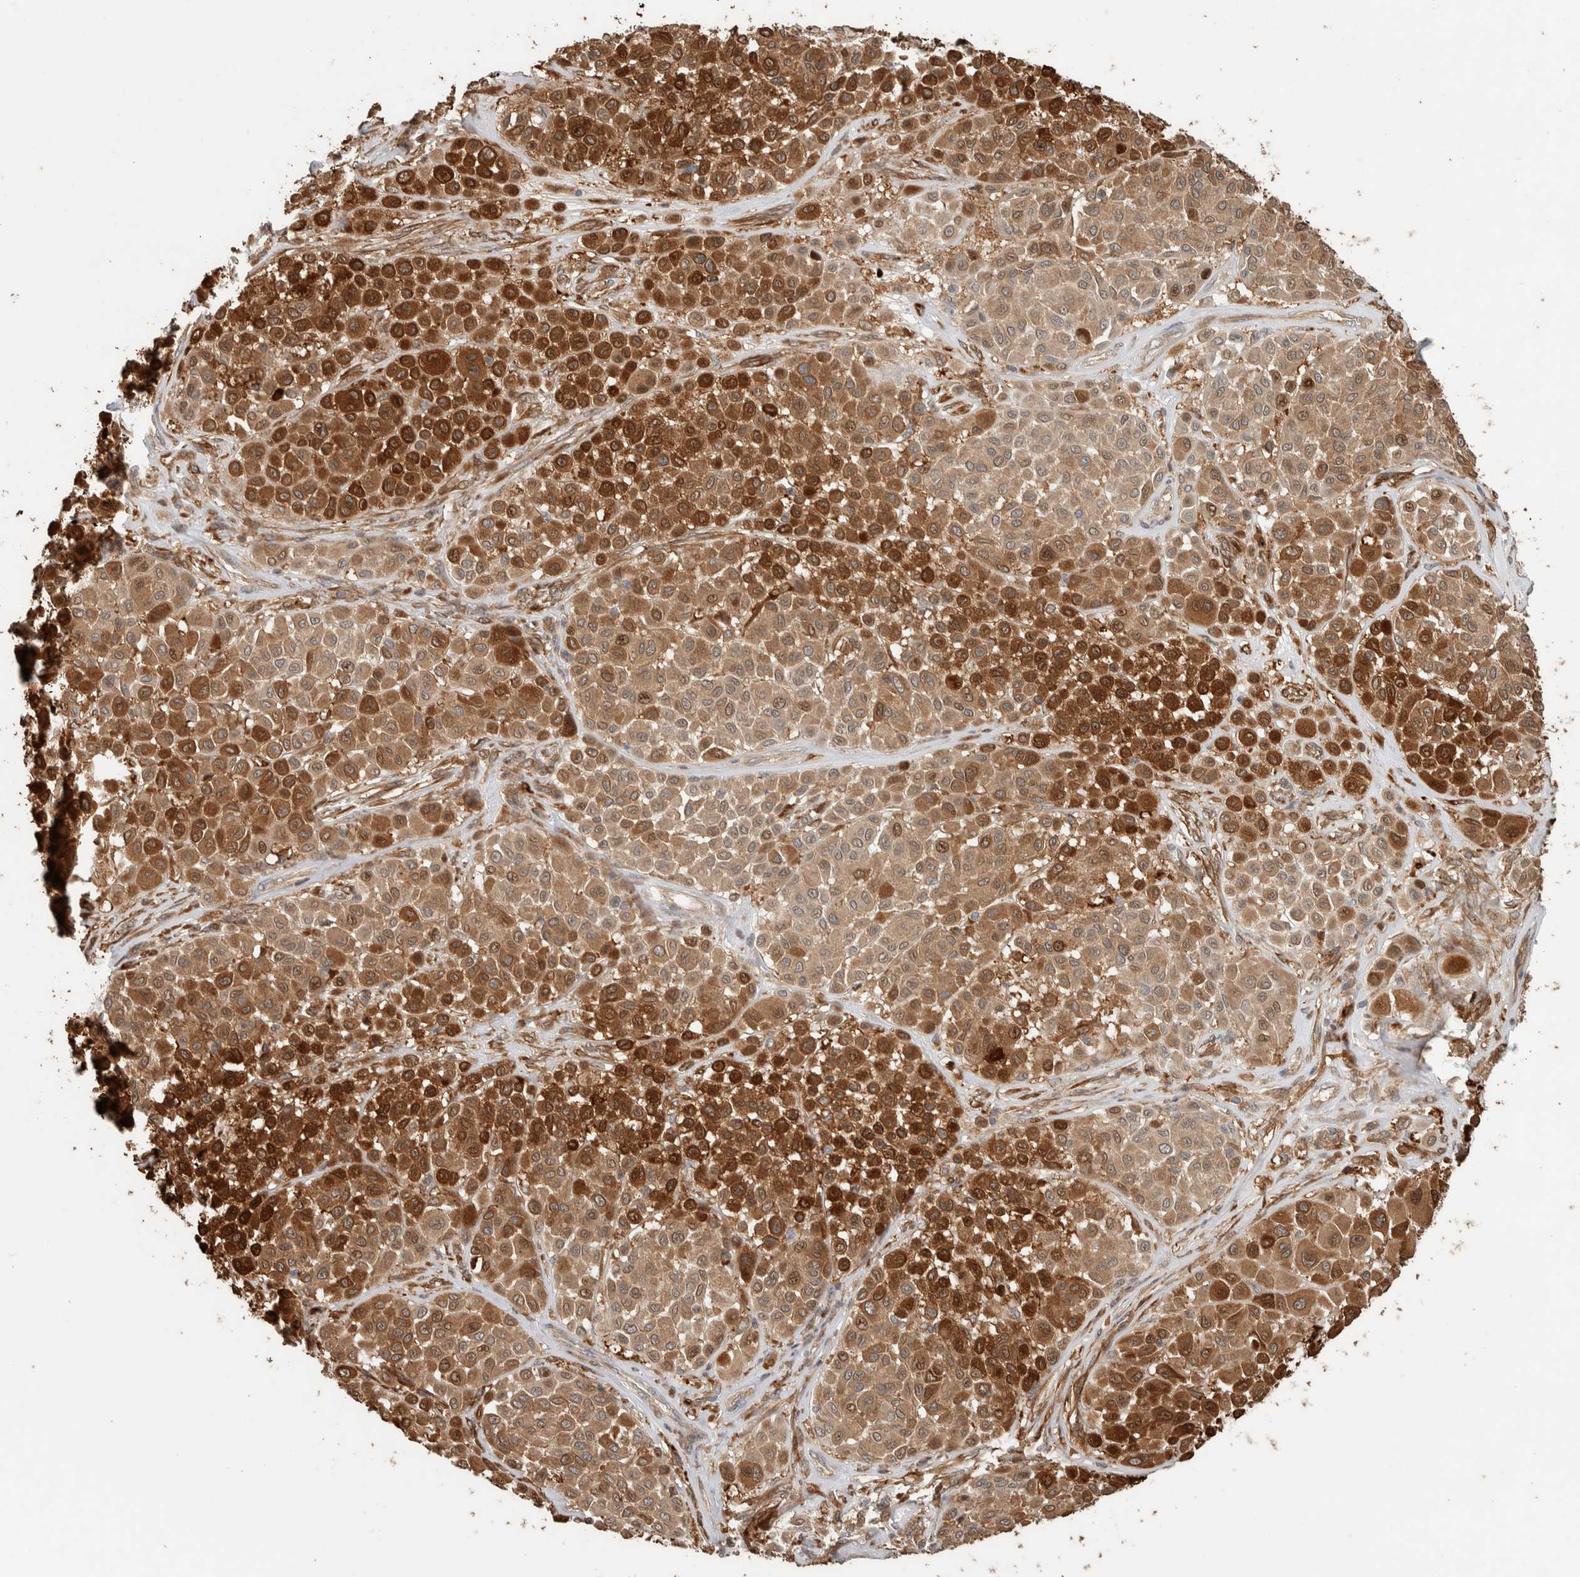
{"staining": {"intensity": "strong", "quantity": ">75%", "location": "cytoplasmic/membranous"}, "tissue": "melanoma", "cell_type": "Tumor cells", "image_type": "cancer", "snomed": [{"axis": "morphology", "description": "Malignant melanoma, Metastatic site"}, {"axis": "topography", "description": "Soft tissue"}], "caption": "High-power microscopy captured an immunohistochemistry micrograph of malignant melanoma (metastatic site), revealing strong cytoplasmic/membranous expression in approximately >75% of tumor cells.", "gene": "CNTROB", "patient": {"sex": "male", "age": 41}}